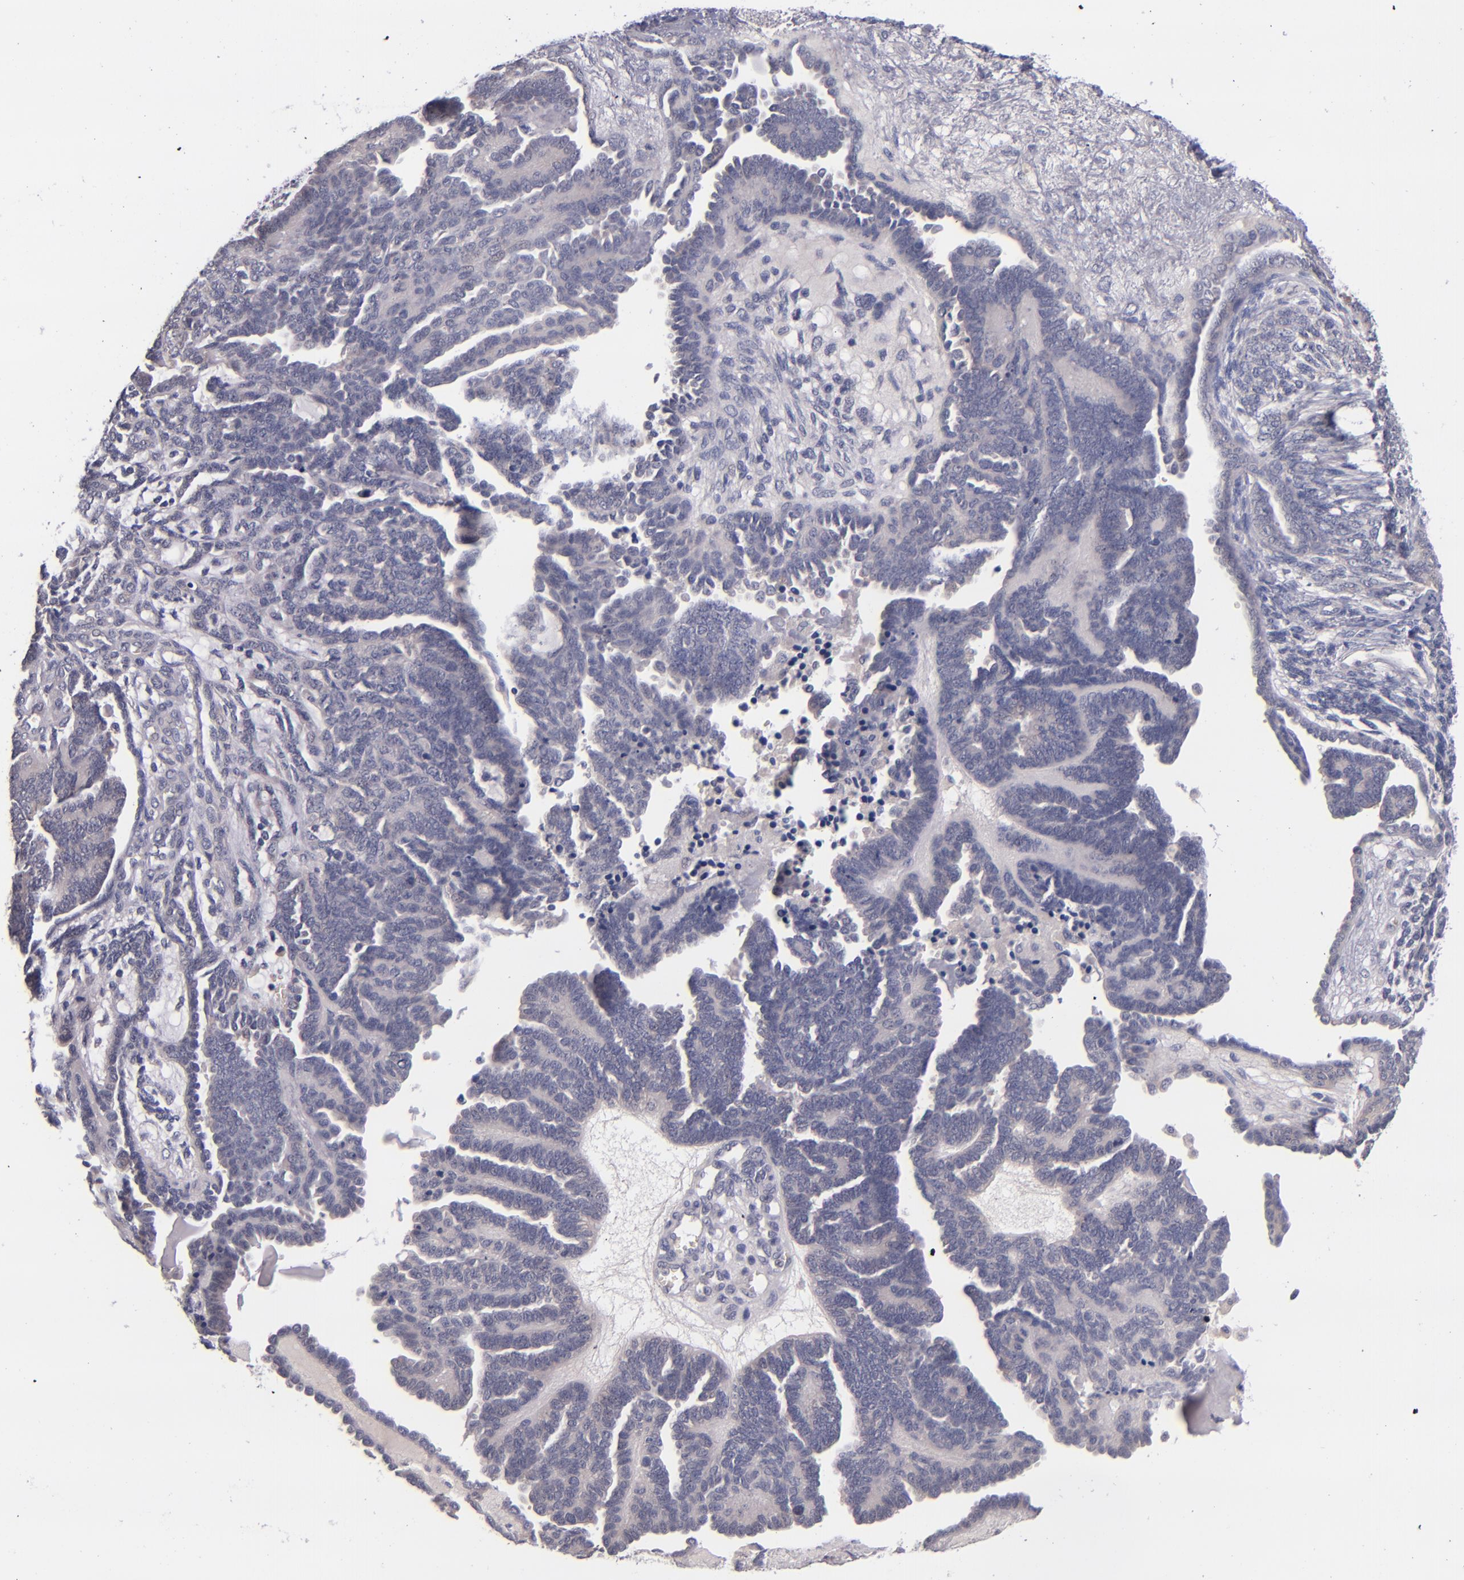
{"staining": {"intensity": "negative", "quantity": "none", "location": "none"}, "tissue": "endometrial cancer", "cell_type": "Tumor cells", "image_type": "cancer", "snomed": [{"axis": "morphology", "description": "Neoplasm, malignant, NOS"}, {"axis": "topography", "description": "Endometrium"}], "caption": "This is an IHC photomicrograph of human endometrial cancer (neoplasm (malignant)). There is no positivity in tumor cells.", "gene": "TSC2", "patient": {"sex": "female", "age": 74}}